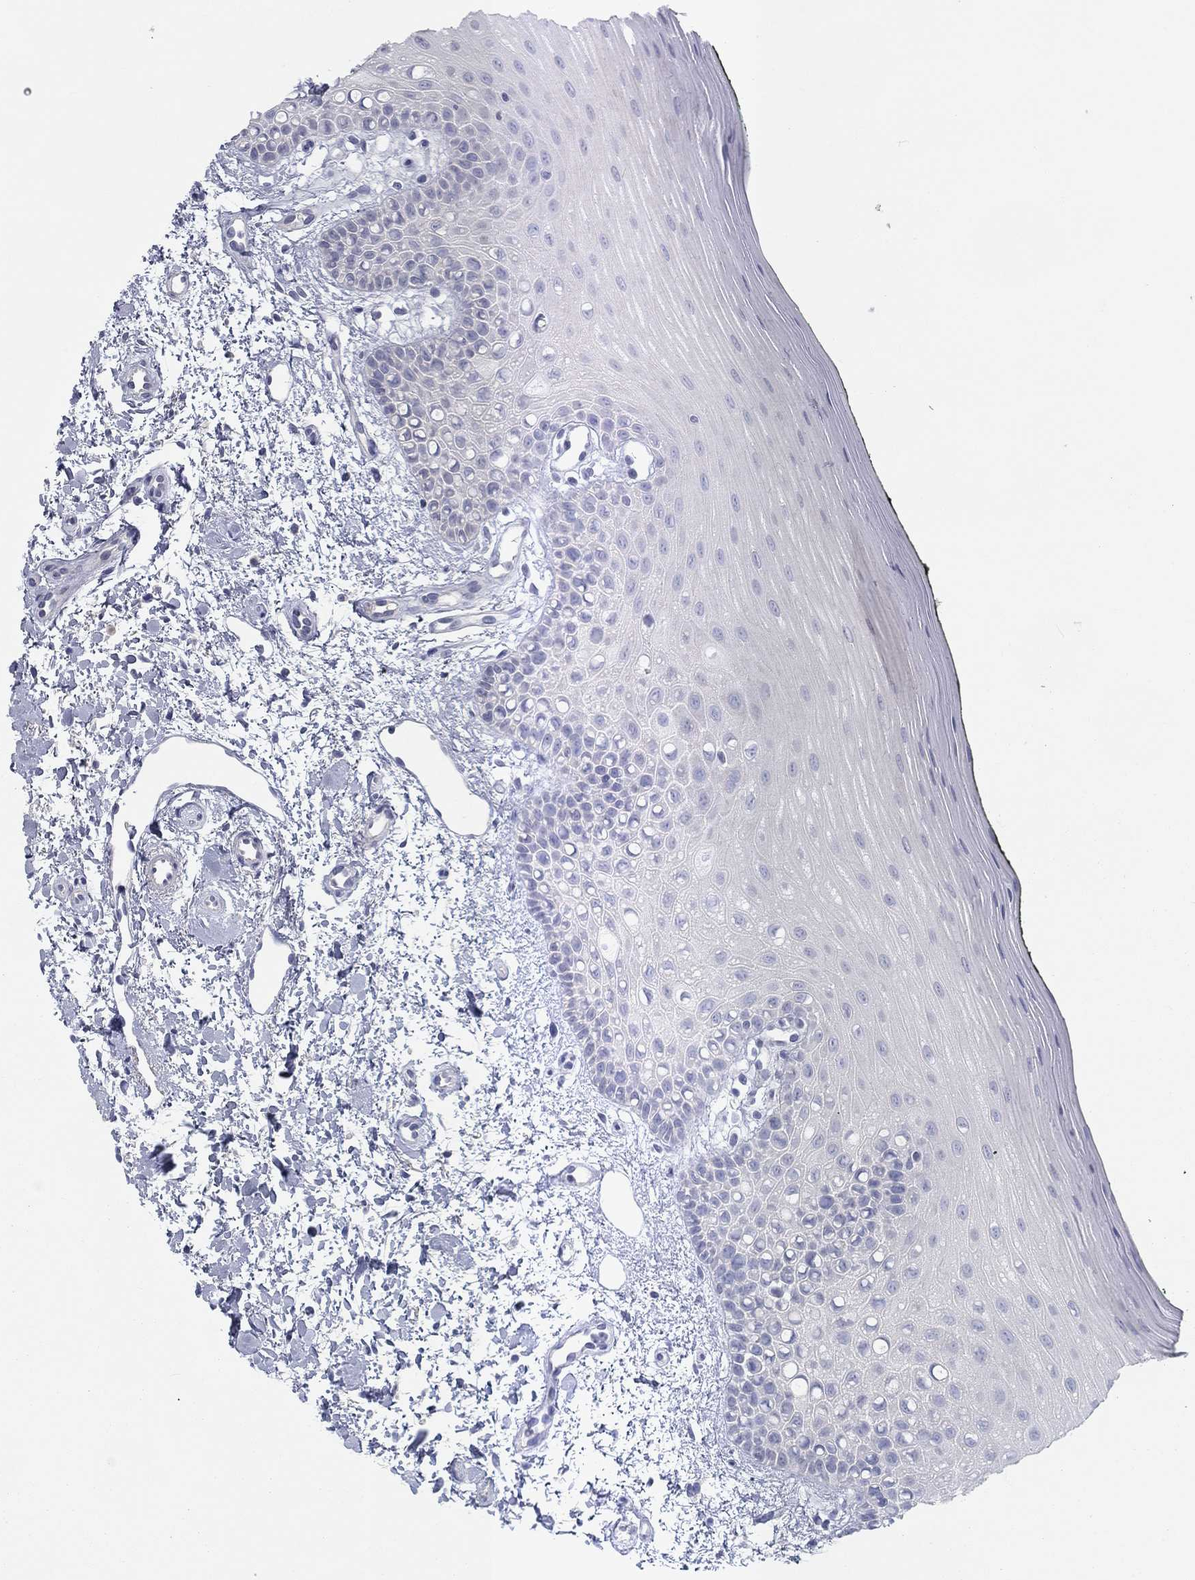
{"staining": {"intensity": "negative", "quantity": "none", "location": "none"}, "tissue": "oral mucosa", "cell_type": "Squamous epithelial cells", "image_type": "normal", "snomed": [{"axis": "morphology", "description": "Normal tissue, NOS"}, {"axis": "topography", "description": "Oral tissue"}], "caption": "This histopathology image is of unremarkable oral mucosa stained with immunohistochemistry (IHC) to label a protein in brown with the nuclei are counter-stained blue. There is no staining in squamous epithelial cells.", "gene": "CALB1", "patient": {"sex": "female", "age": 78}}